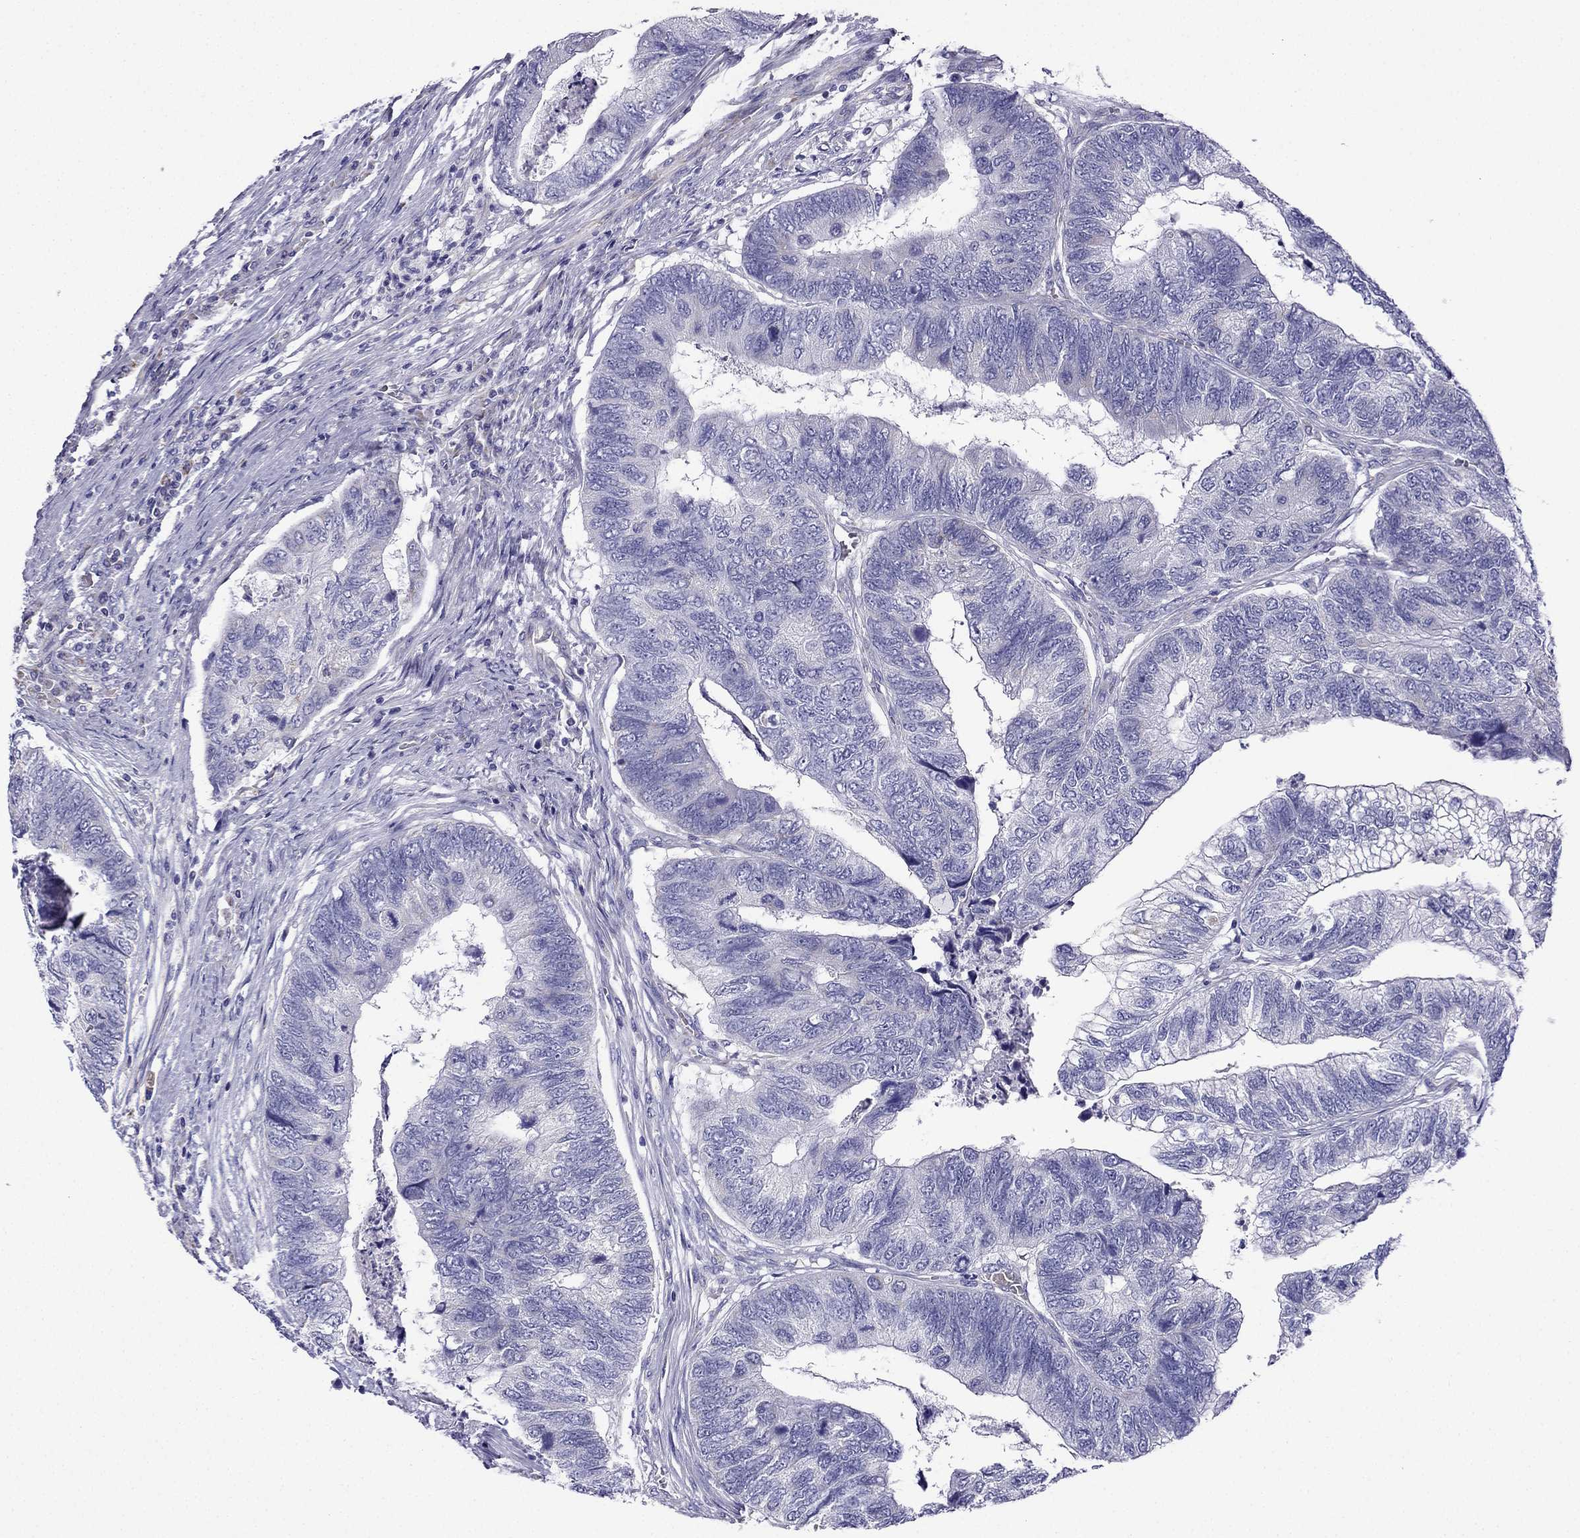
{"staining": {"intensity": "weak", "quantity": "<25%", "location": "cytoplasmic/membranous"}, "tissue": "colorectal cancer", "cell_type": "Tumor cells", "image_type": "cancer", "snomed": [{"axis": "morphology", "description": "Adenocarcinoma, NOS"}, {"axis": "topography", "description": "Colon"}], "caption": "An IHC histopathology image of adenocarcinoma (colorectal) is shown. There is no staining in tumor cells of adenocarcinoma (colorectal). Nuclei are stained in blue.", "gene": "KIF5A", "patient": {"sex": "female", "age": 67}}